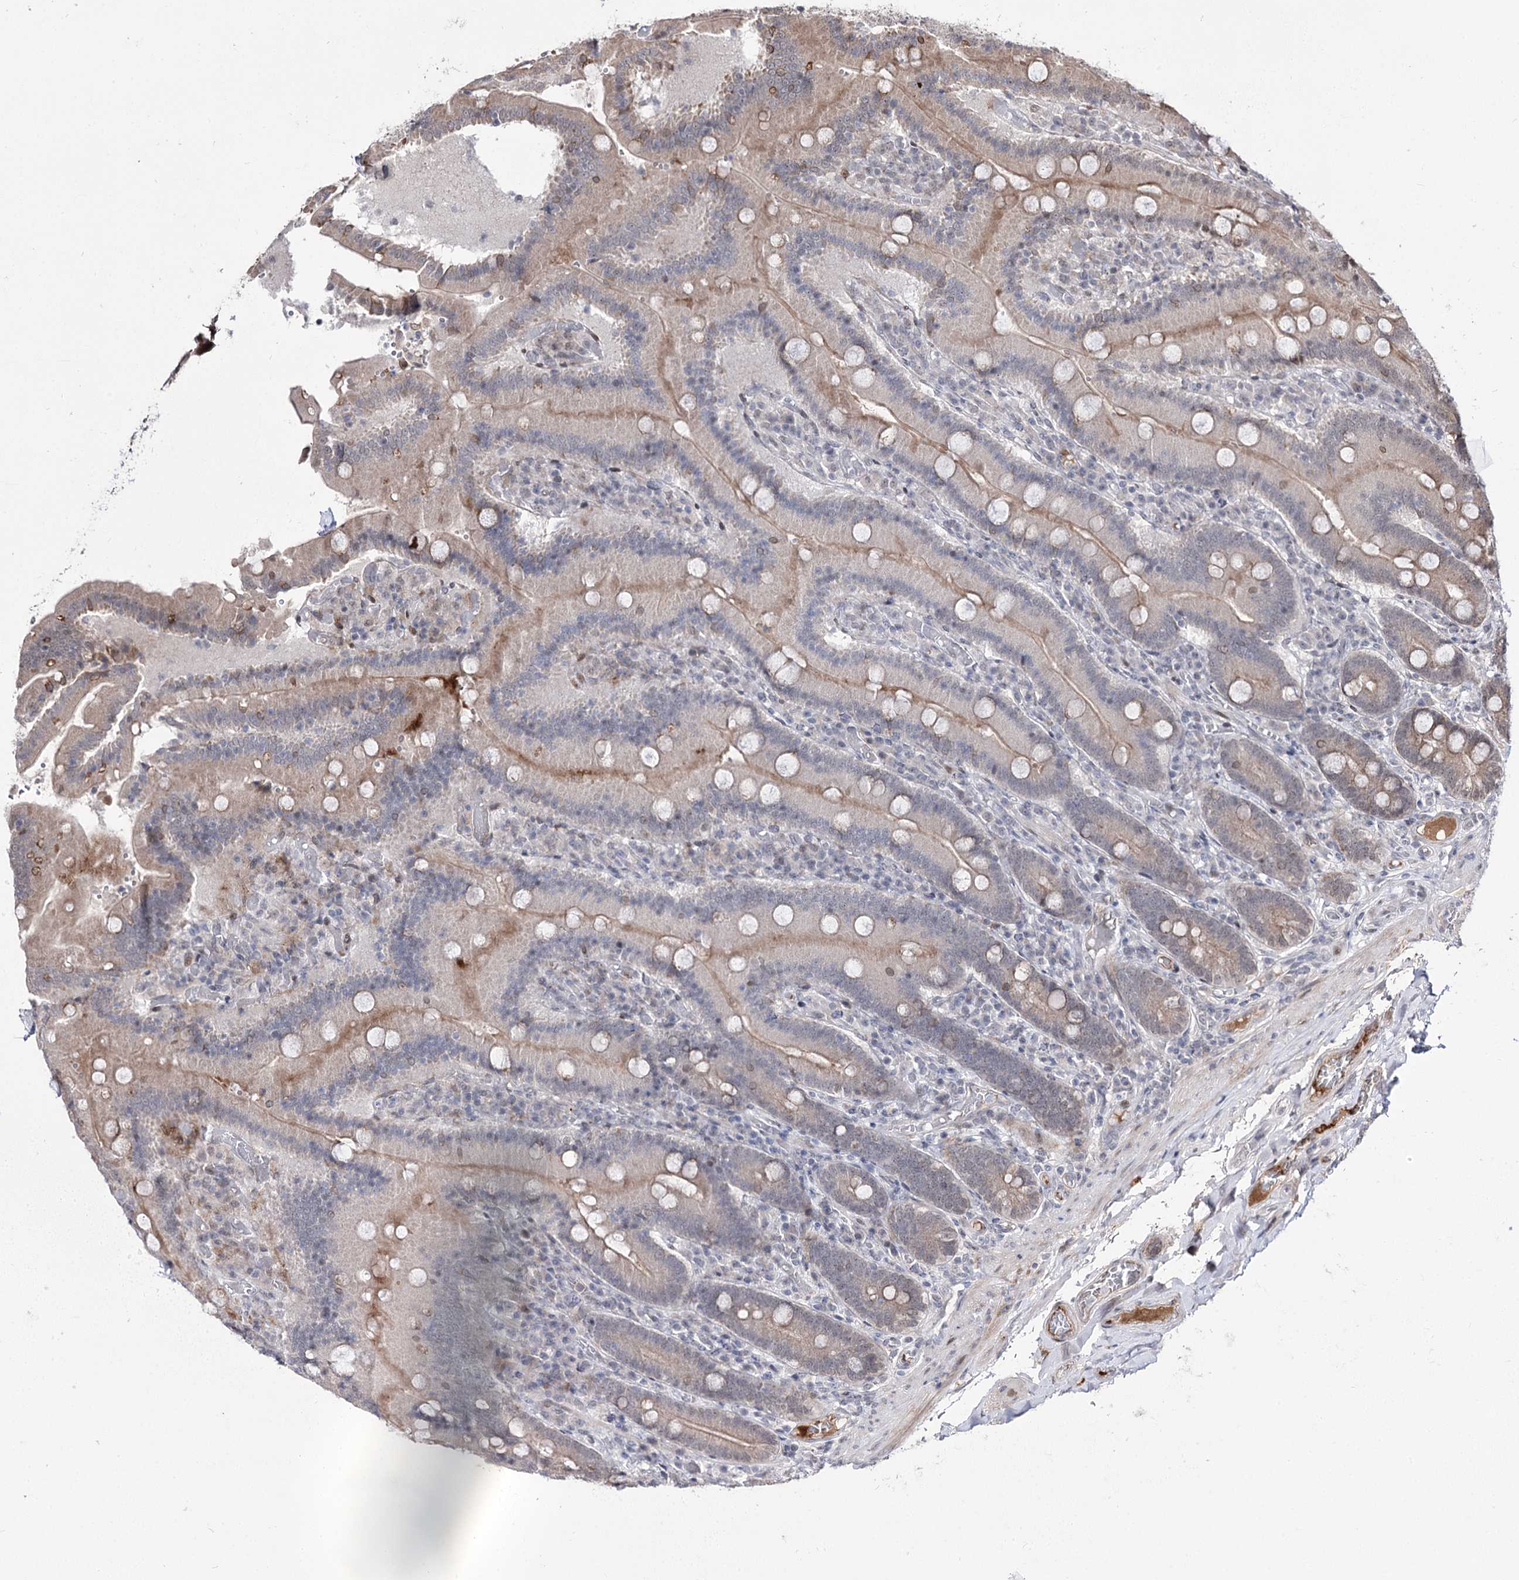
{"staining": {"intensity": "moderate", "quantity": "<25%", "location": "cytoplasmic/membranous"}, "tissue": "duodenum", "cell_type": "Glandular cells", "image_type": "normal", "snomed": [{"axis": "morphology", "description": "Normal tissue, NOS"}, {"axis": "topography", "description": "Duodenum"}], "caption": "A high-resolution photomicrograph shows IHC staining of normal duodenum, which displays moderate cytoplasmic/membranous expression in about <25% of glandular cells.", "gene": "STOX1", "patient": {"sex": "female", "age": 62}}